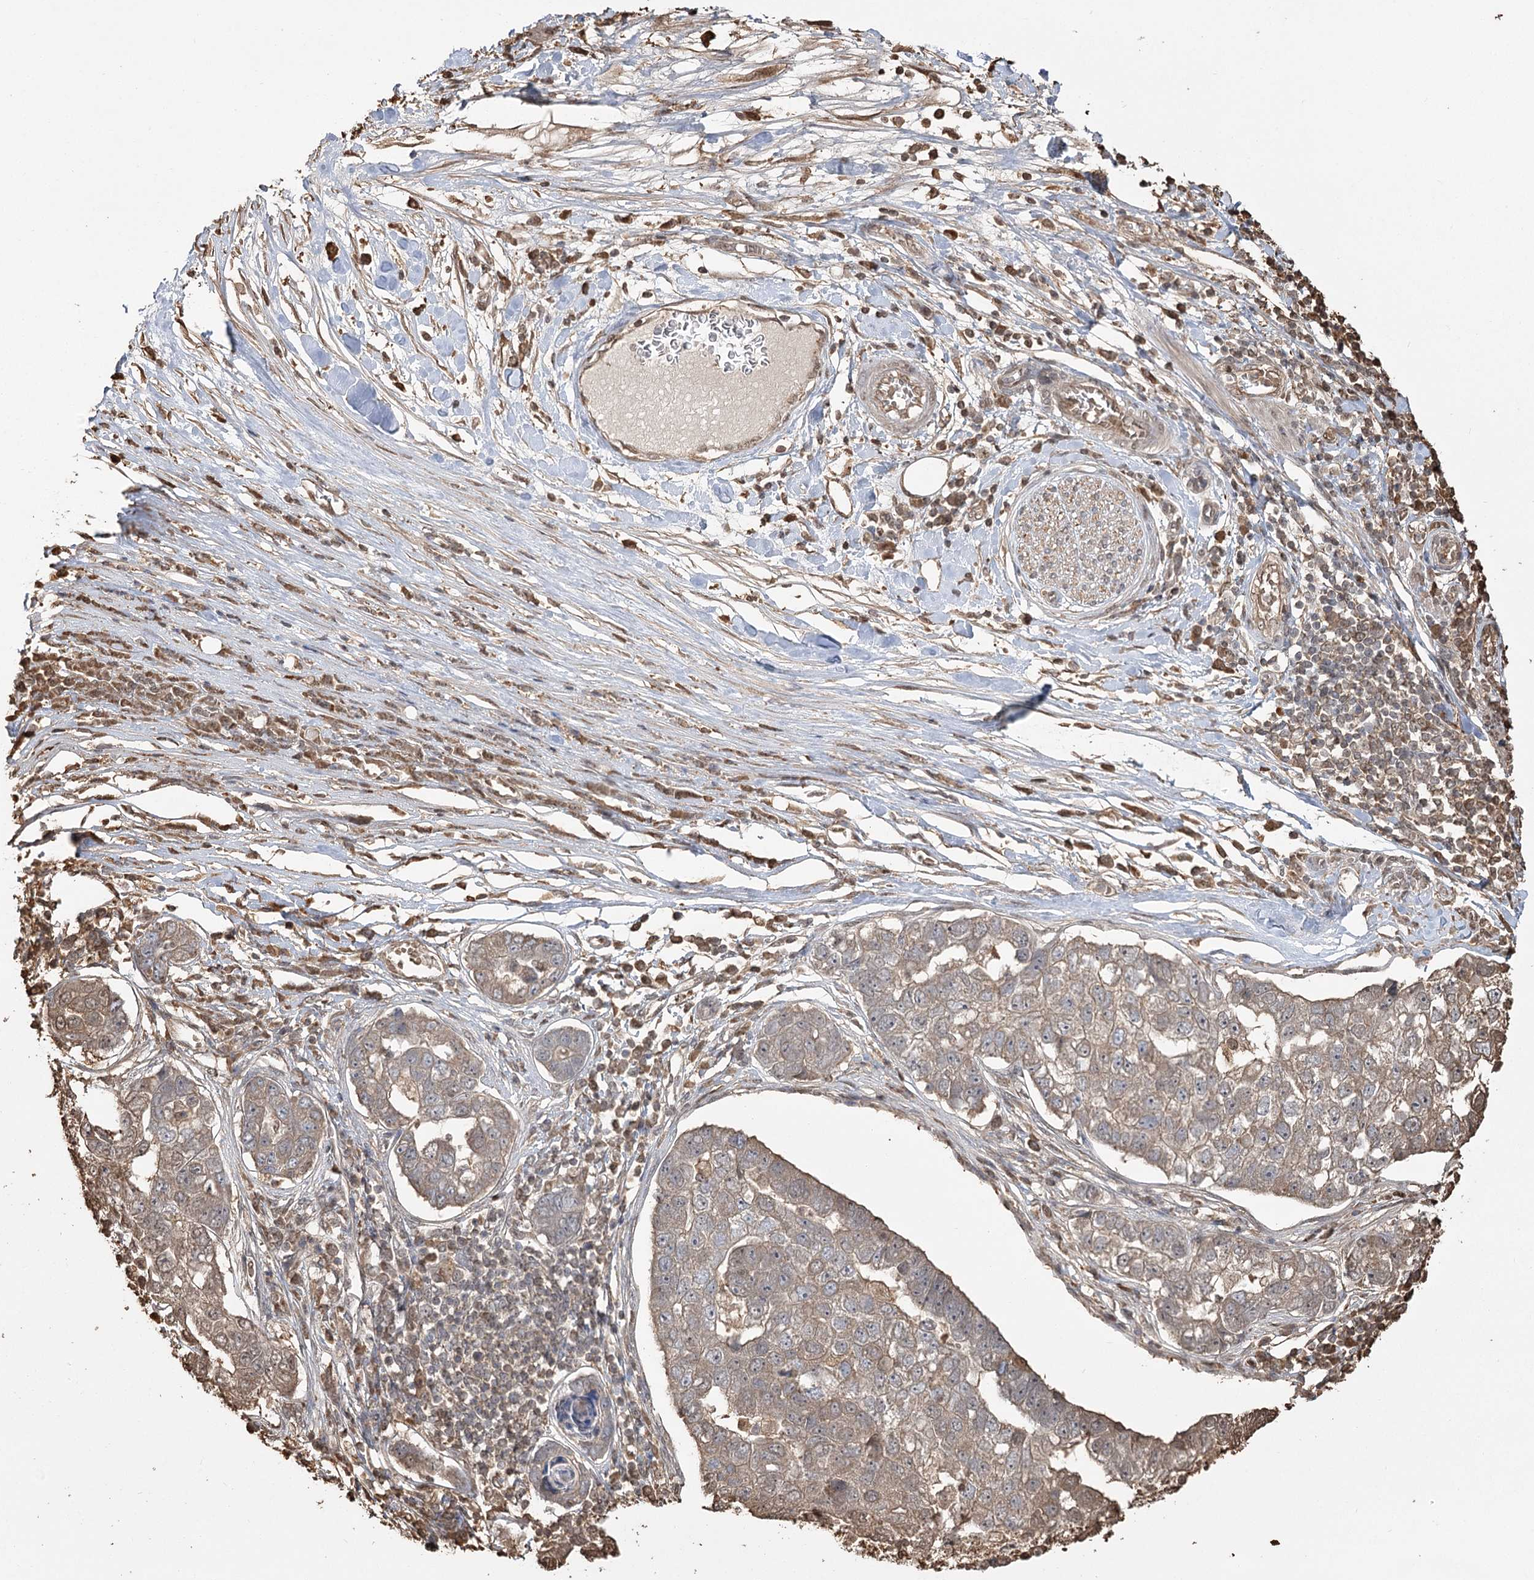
{"staining": {"intensity": "weak", "quantity": "25%-75%", "location": "cytoplasmic/membranous"}, "tissue": "pancreatic cancer", "cell_type": "Tumor cells", "image_type": "cancer", "snomed": [{"axis": "morphology", "description": "Adenocarcinoma, NOS"}, {"axis": "topography", "description": "Pancreas"}], "caption": "IHC of pancreatic cancer (adenocarcinoma) reveals low levels of weak cytoplasmic/membranous expression in approximately 25%-75% of tumor cells.", "gene": "PLCH1", "patient": {"sex": "female", "age": 61}}